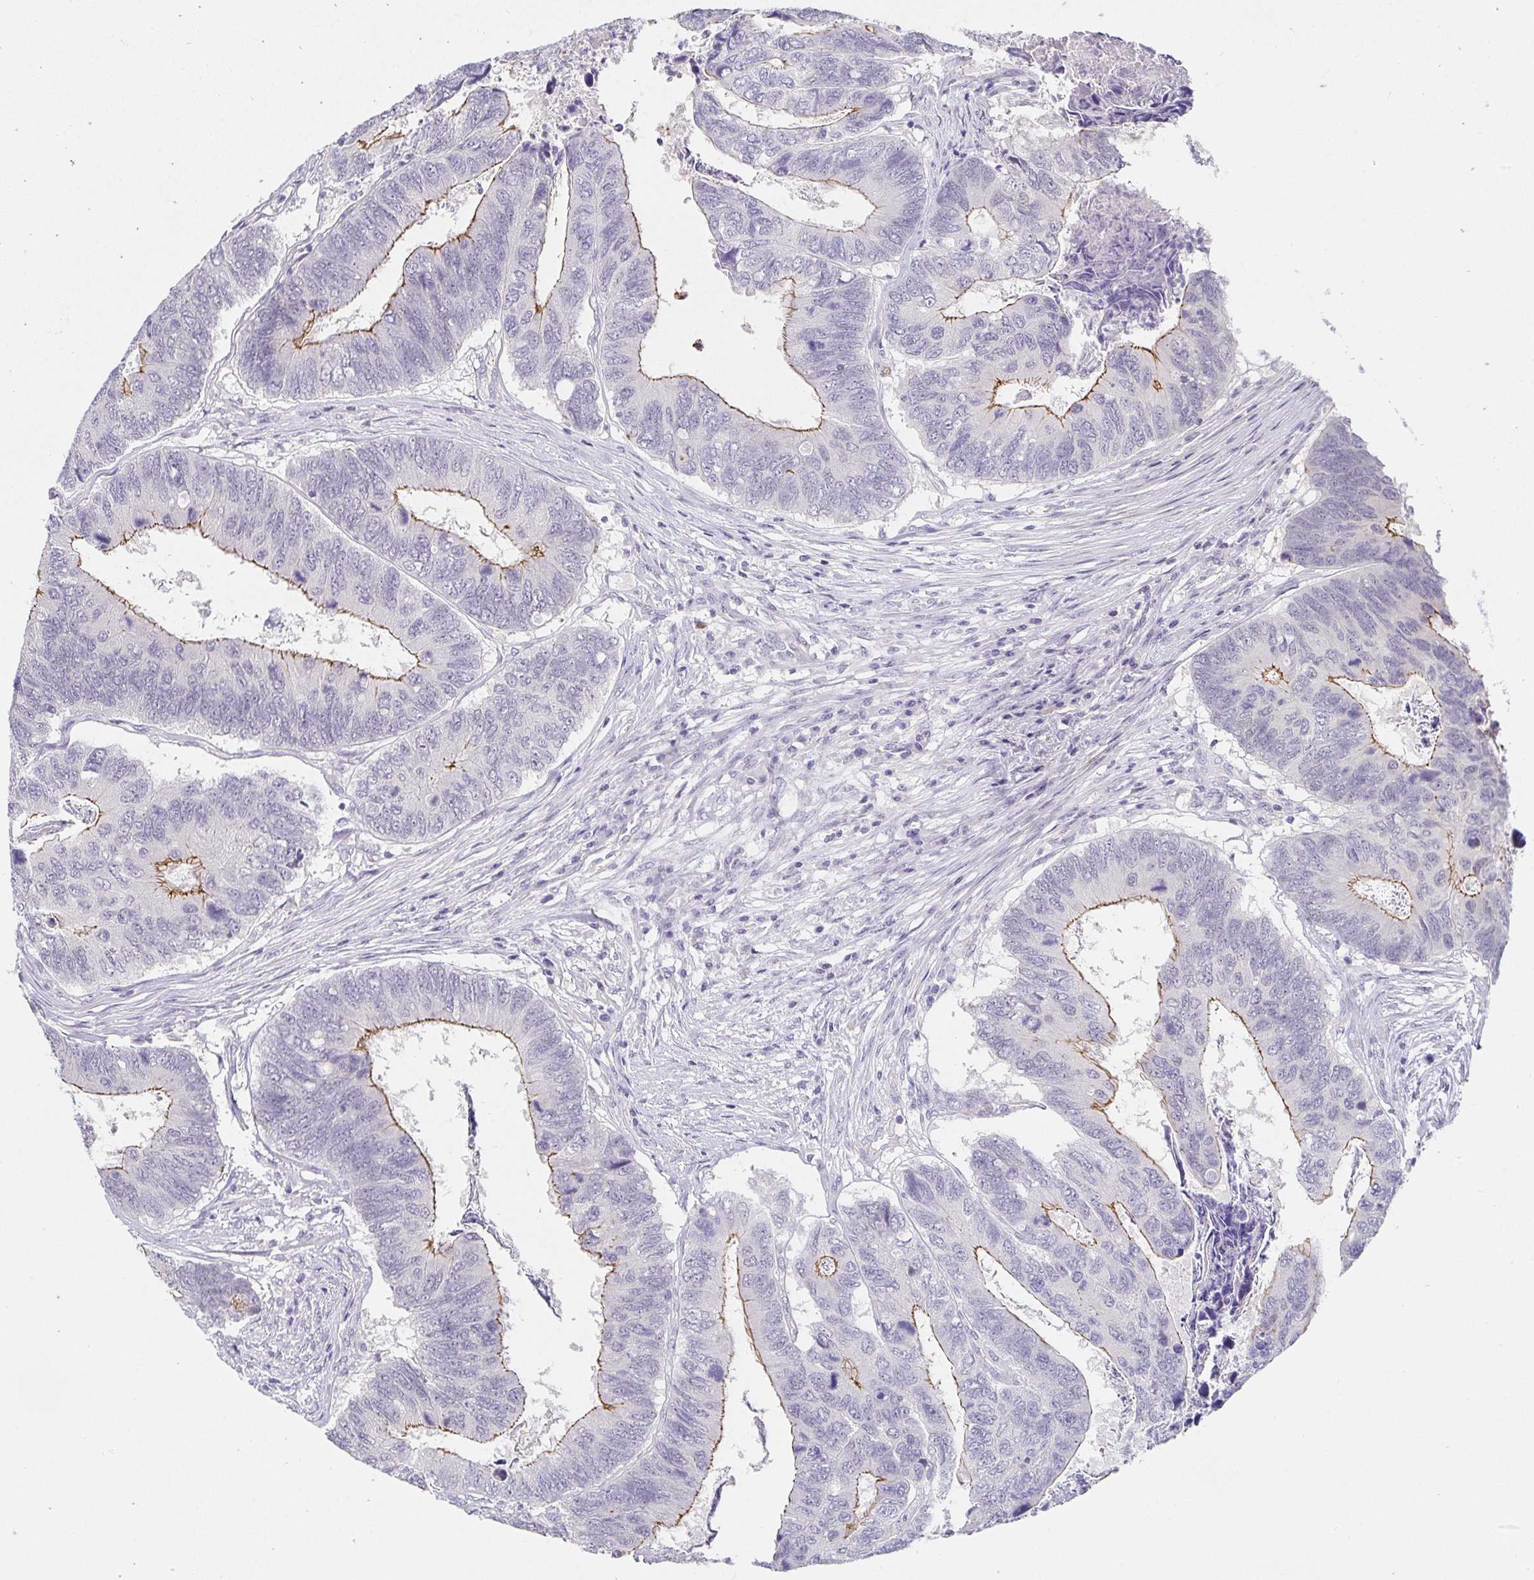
{"staining": {"intensity": "moderate", "quantity": "<25%", "location": "cytoplasmic/membranous"}, "tissue": "colorectal cancer", "cell_type": "Tumor cells", "image_type": "cancer", "snomed": [{"axis": "morphology", "description": "Adenocarcinoma, NOS"}, {"axis": "topography", "description": "Colon"}], "caption": "Moderate cytoplasmic/membranous staining for a protein is appreciated in about <25% of tumor cells of colorectal adenocarcinoma using immunohistochemistry (IHC).", "gene": "PDX1", "patient": {"sex": "female", "age": 67}}